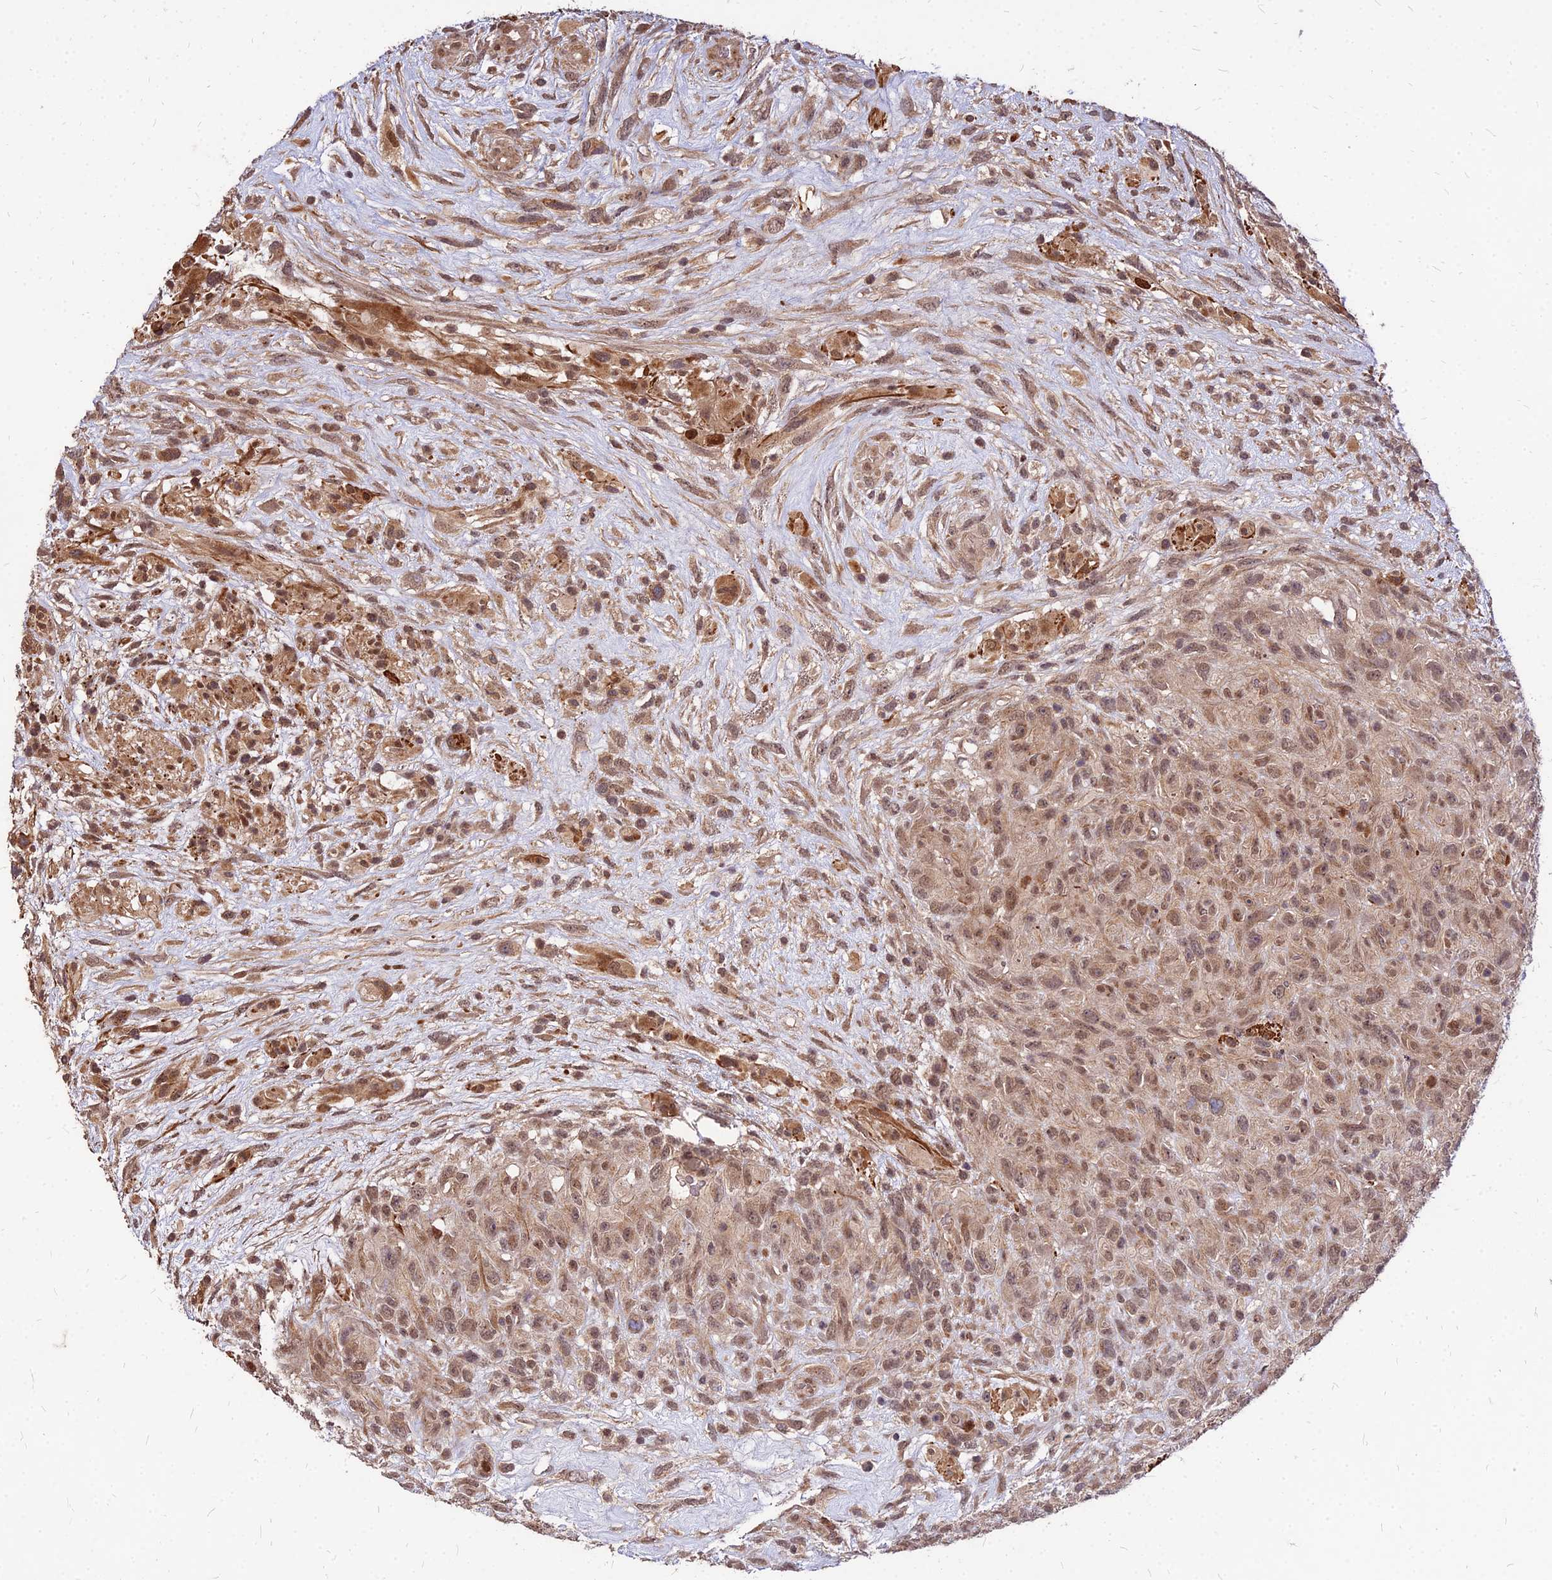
{"staining": {"intensity": "moderate", "quantity": ">75%", "location": "cytoplasmic/membranous,nuclear"}, "tissue": "glioma", "cell_type": "Tumor cells", "image_type": "cancer", "snomed": [{"axis": "morphology", "description": "Glioma, malignant, High grade"}, {"axis": "topography", "description": "Brain"}], "caption": "High-grade glioma (malignant) stained with immunohistochemistry (IHC) displays moderate cytoplasmic/membranous and nuclear expression in about >75% of tumor cells.", "gene": "APBA3", "patient": {"sex": "male", "age": 61}}